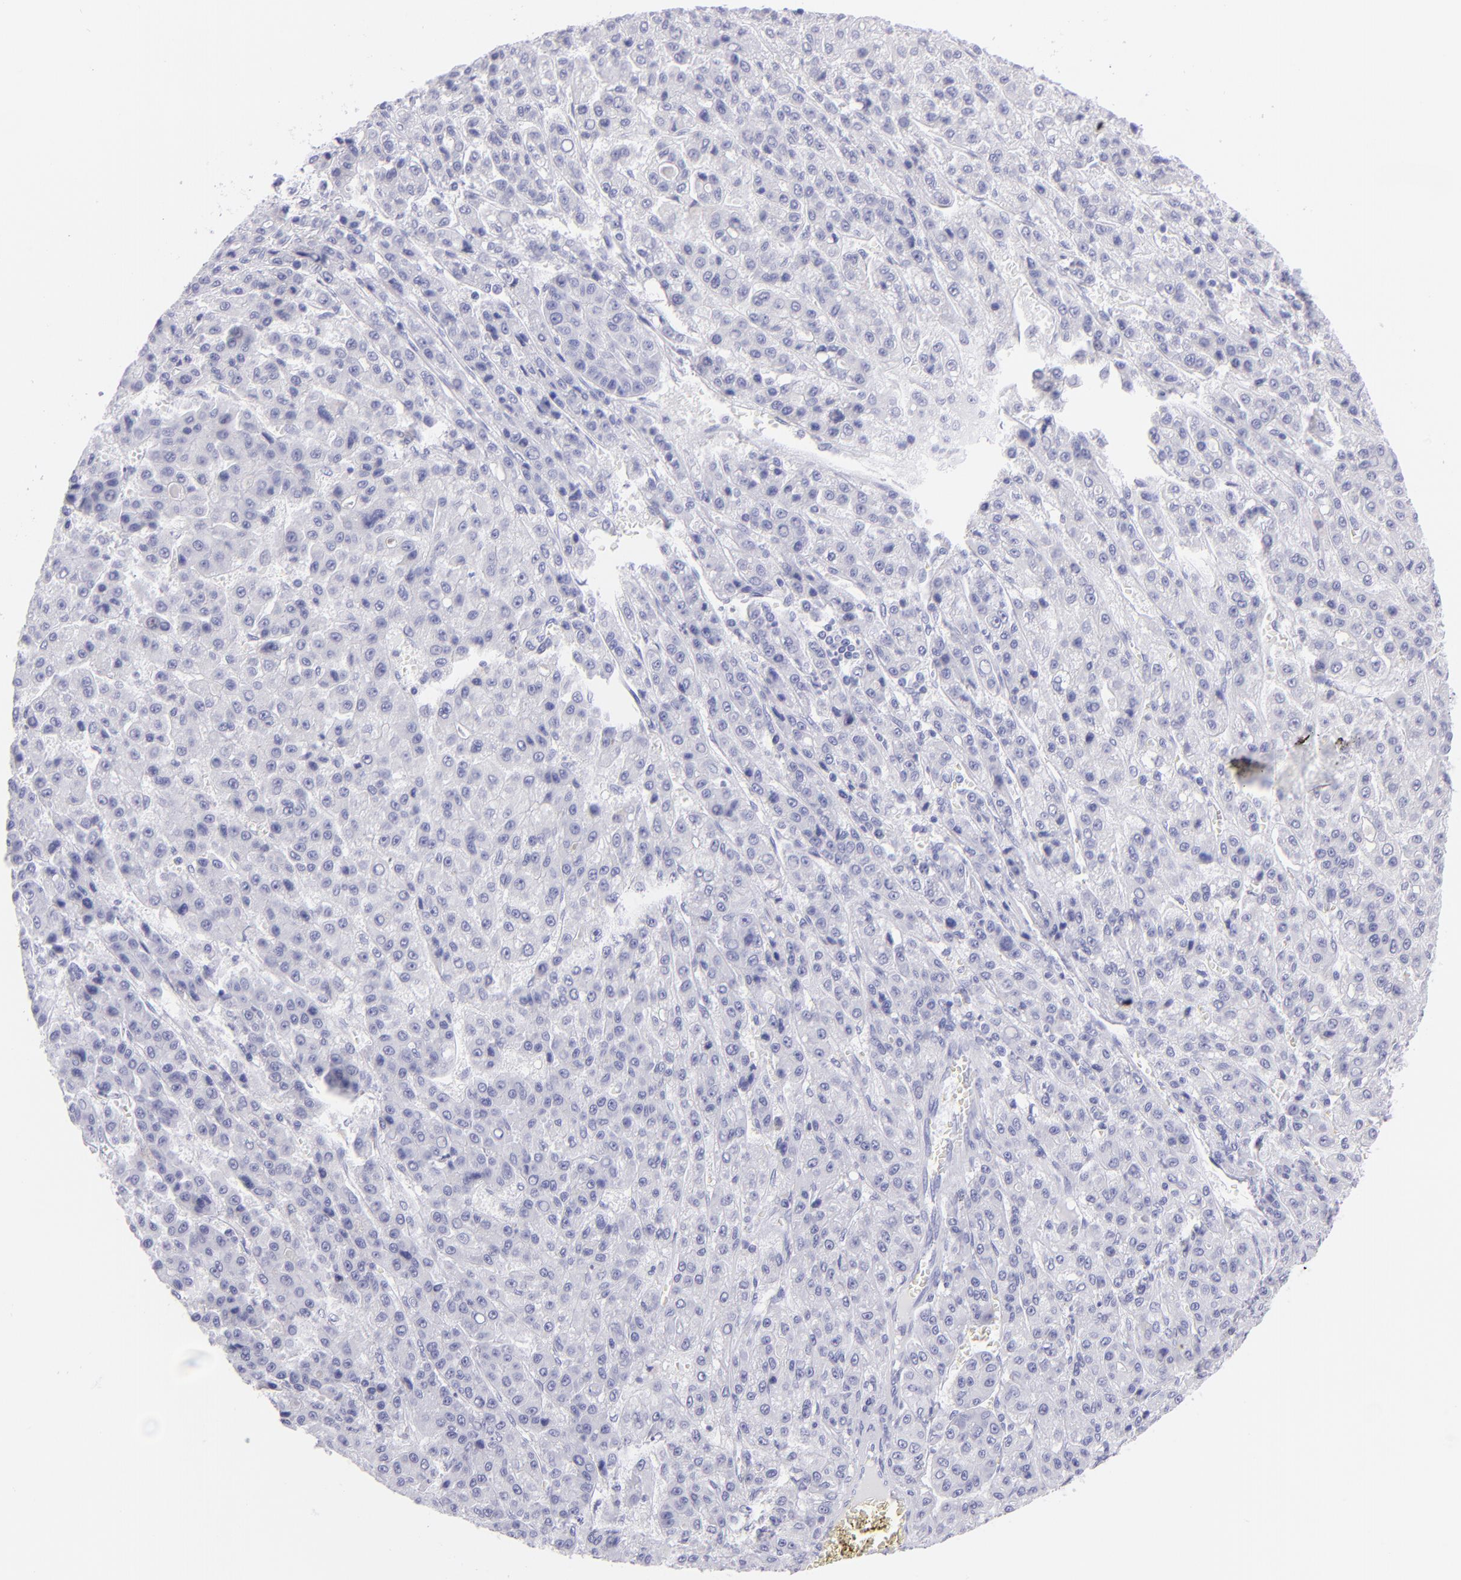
{"staining": {"intensity": "negative", "quantity": "none", "location": "none"}, "tissue": "liver cancer", "cell_type": "Tumor cells", "image_type": "cancer", "snomed": [{"axis": "morphology", "description": "Carcinoma, Hepatocellular, NOS"}, {"axis": "topography", "description": "Liver"}], "caption": "Image shows no protein staining in tumor cells of liver cancer (hepatocellular carcinoma) tissue.", "gene": "PIP", "patient": {"sex": "male", "age": 70}}